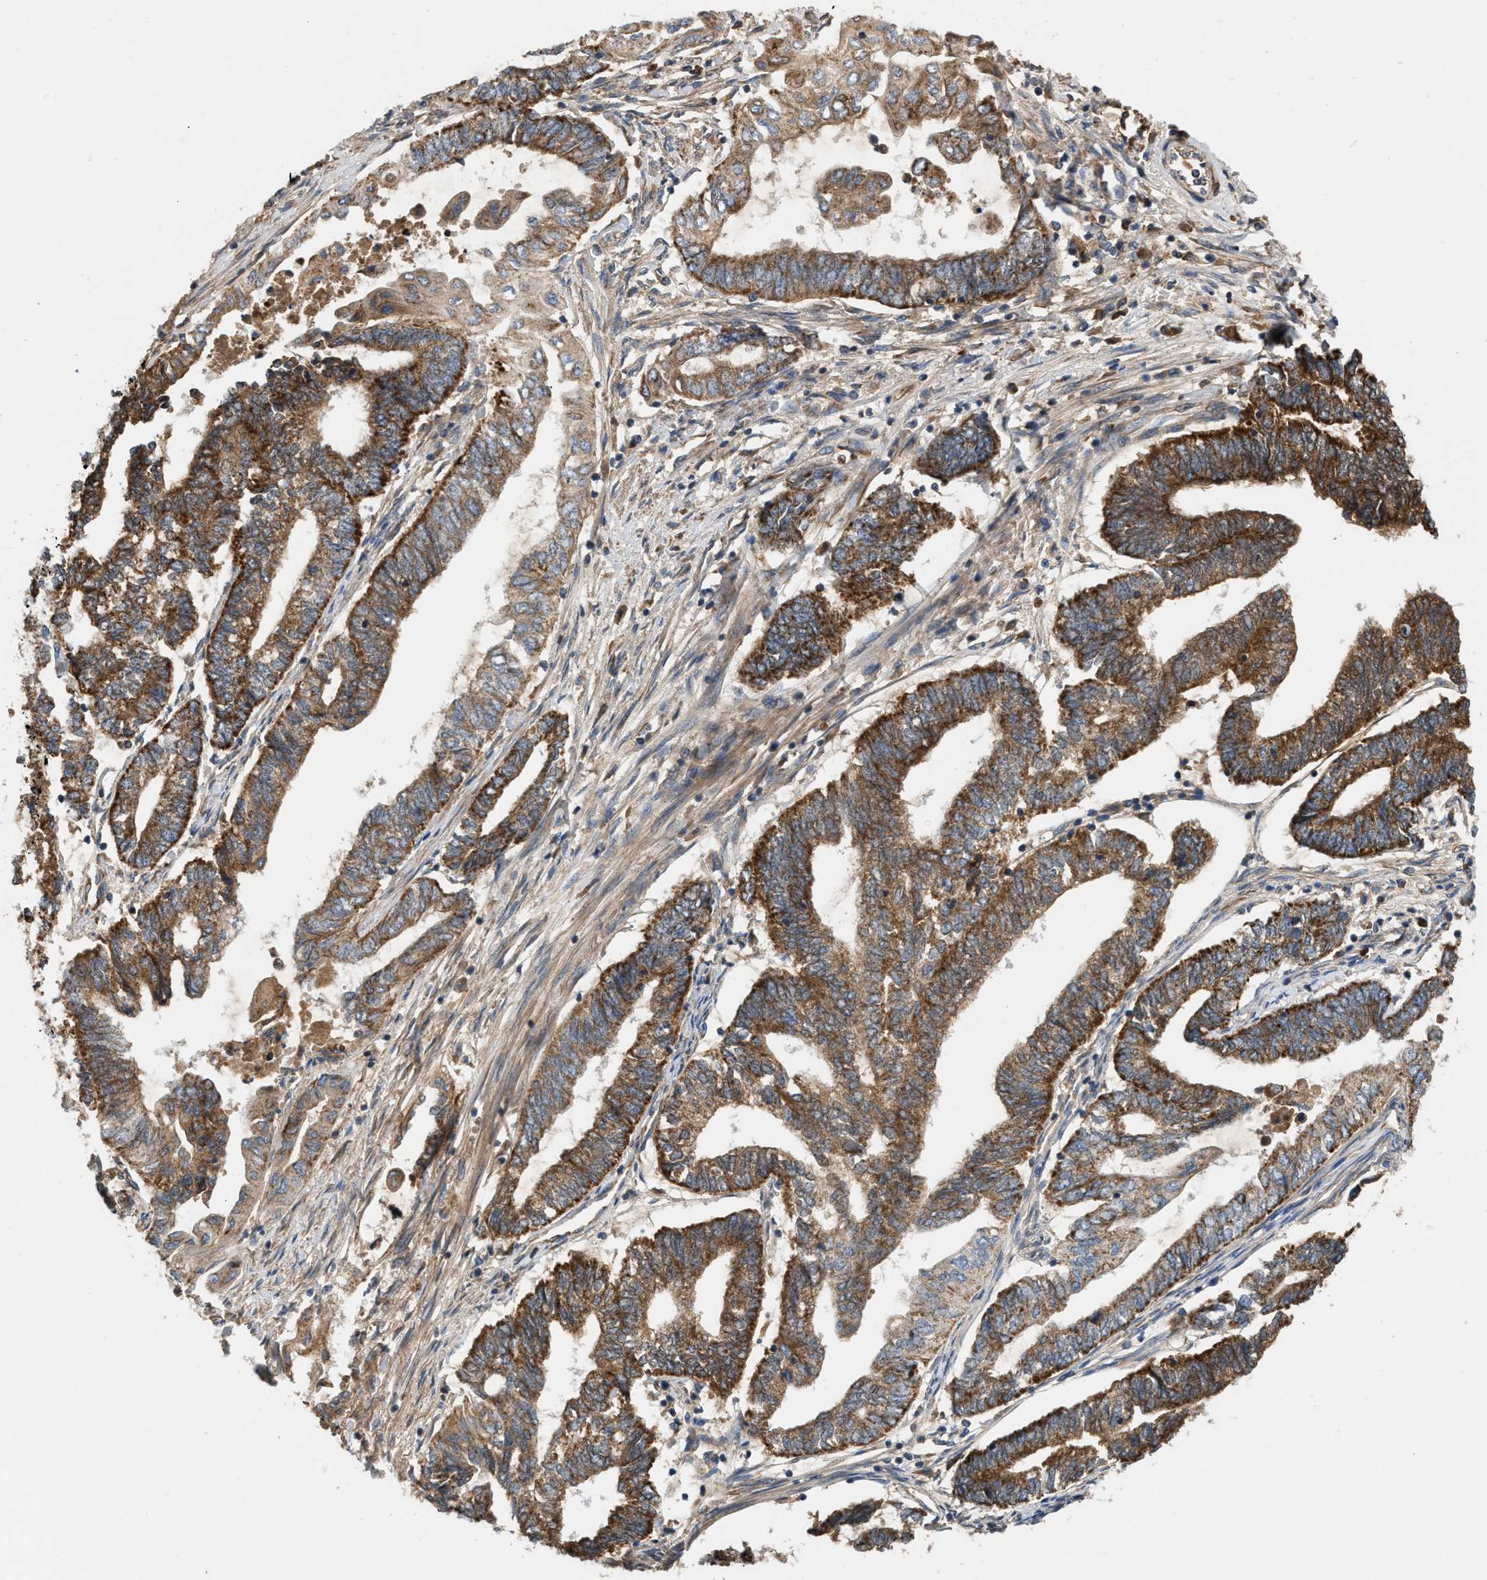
{"staining": {"intensity": "strong", "quantity": ">75%", "location": "cytoplasmic/membranous"}, "tissue": "endometrial cancer", "cell_type": "Tumor cells", "image_type": "cancer", "snomed": [{"axis": "morphology", "description": "Adenocarcinoma, NOS"}, {"axis": "topography", "description": "Uterus"}, {"axis": "topography", "description": "Endometrium"}], "caption": "A high-resolution histopathology image shows immunohistochemistry (IHC) staining of endometrial cancer (adenocarcinoma), which displays strong cytoplasmic/membranous staining in approximately >75% of tumor cells.", "gene": "TACO1", "patient": {"sex": "female", "age": 70}}